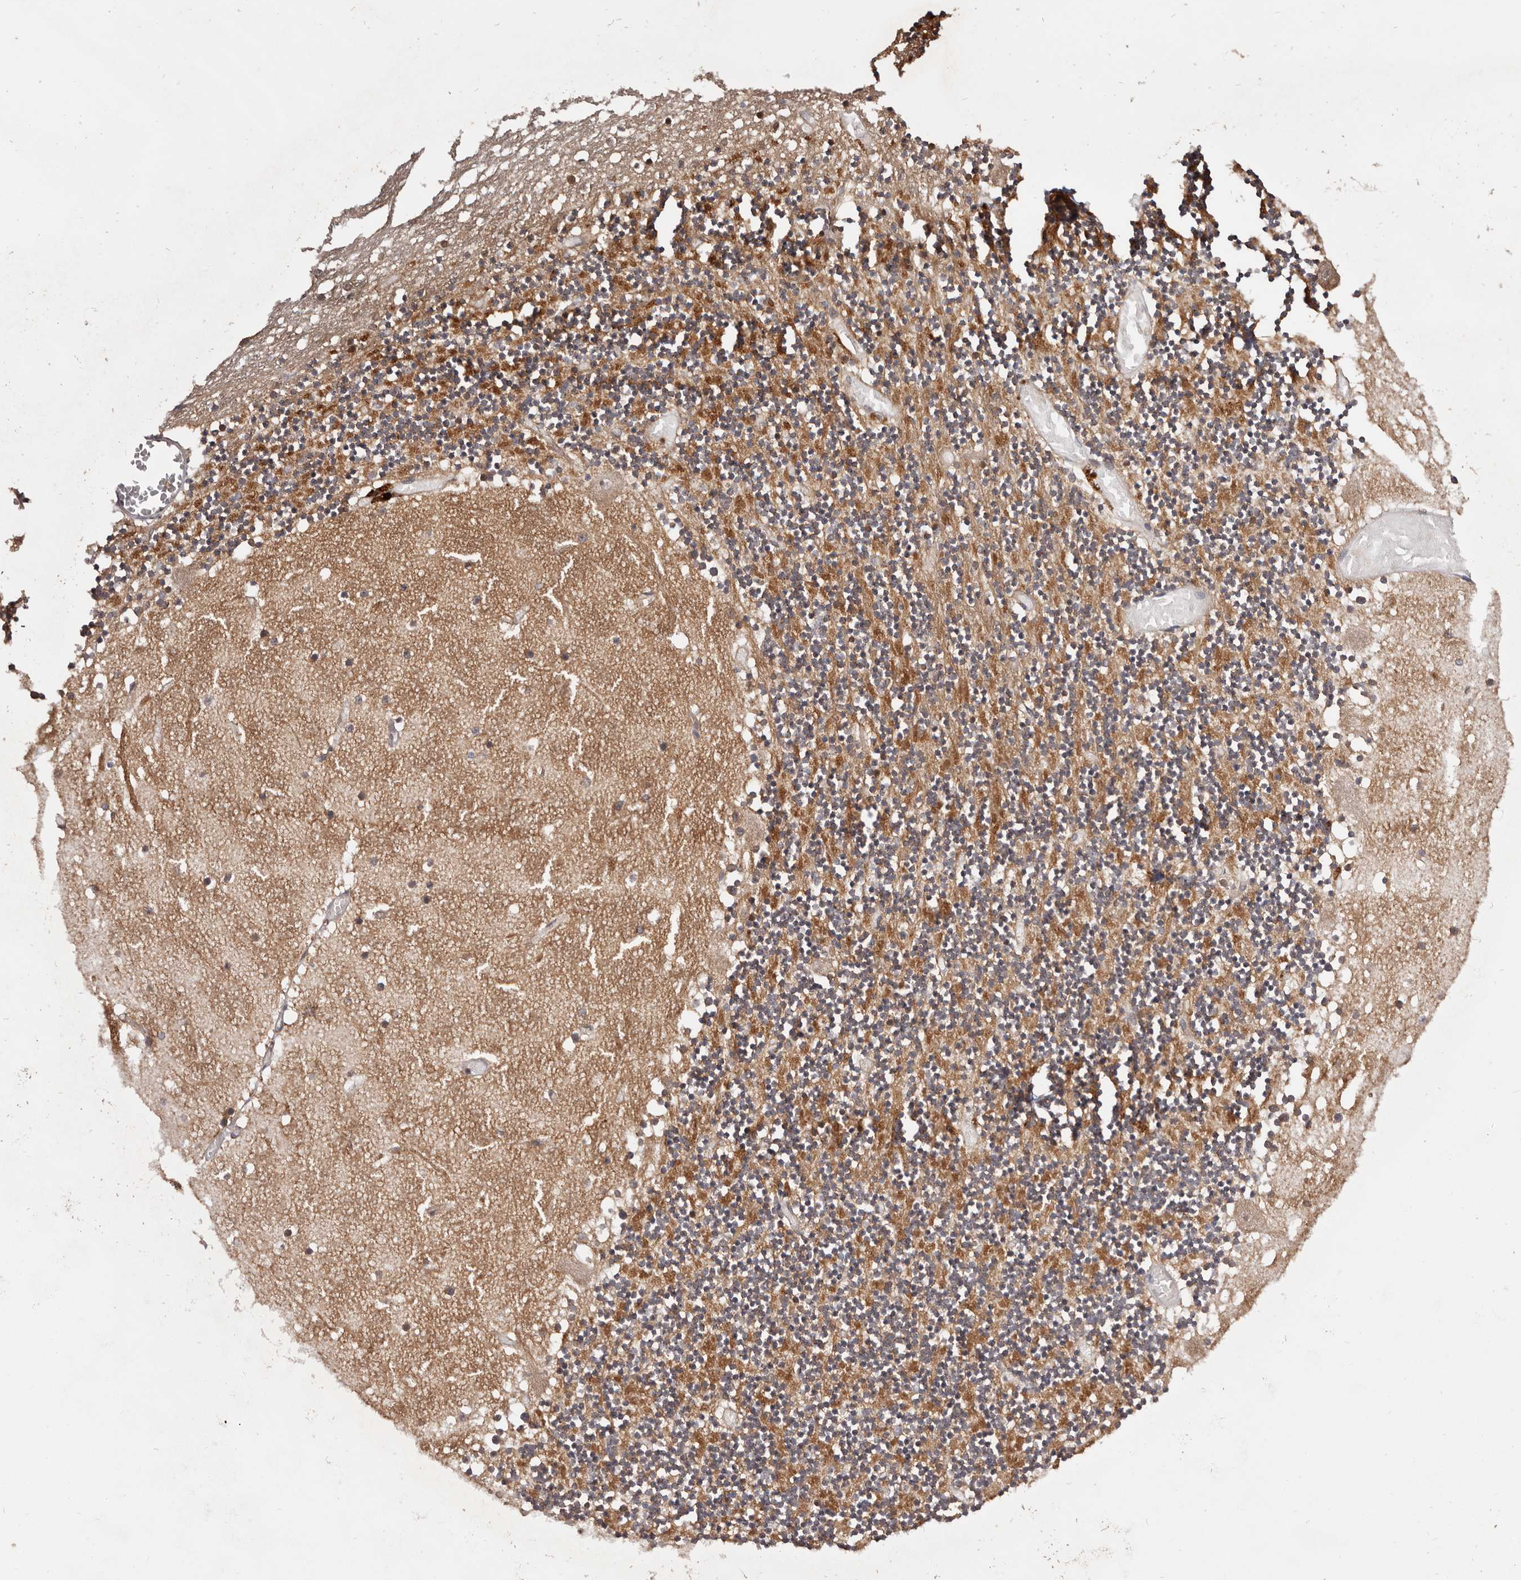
{"staining": {"intensity": "moderate", "quantity": "25%-75%", "location": "cytoplasmic/membranous"}, "tissue": "cerebellum", "cell_type": "Cells in granular layer", "image_type": "normal", "snomed": [{"axis": "morphology", "description": "Normal tissue, NOS"}, {"axis": "topography", "description": "Cerebellum"}], "caption": "Cells in granular layer display medium levels of moderate cytoplasmic/membranous expression in approximately 25%-75% of cells in normal human cerebellum.", "gene": "MDP1", "patient": {"sex": "female", "age": 28}}